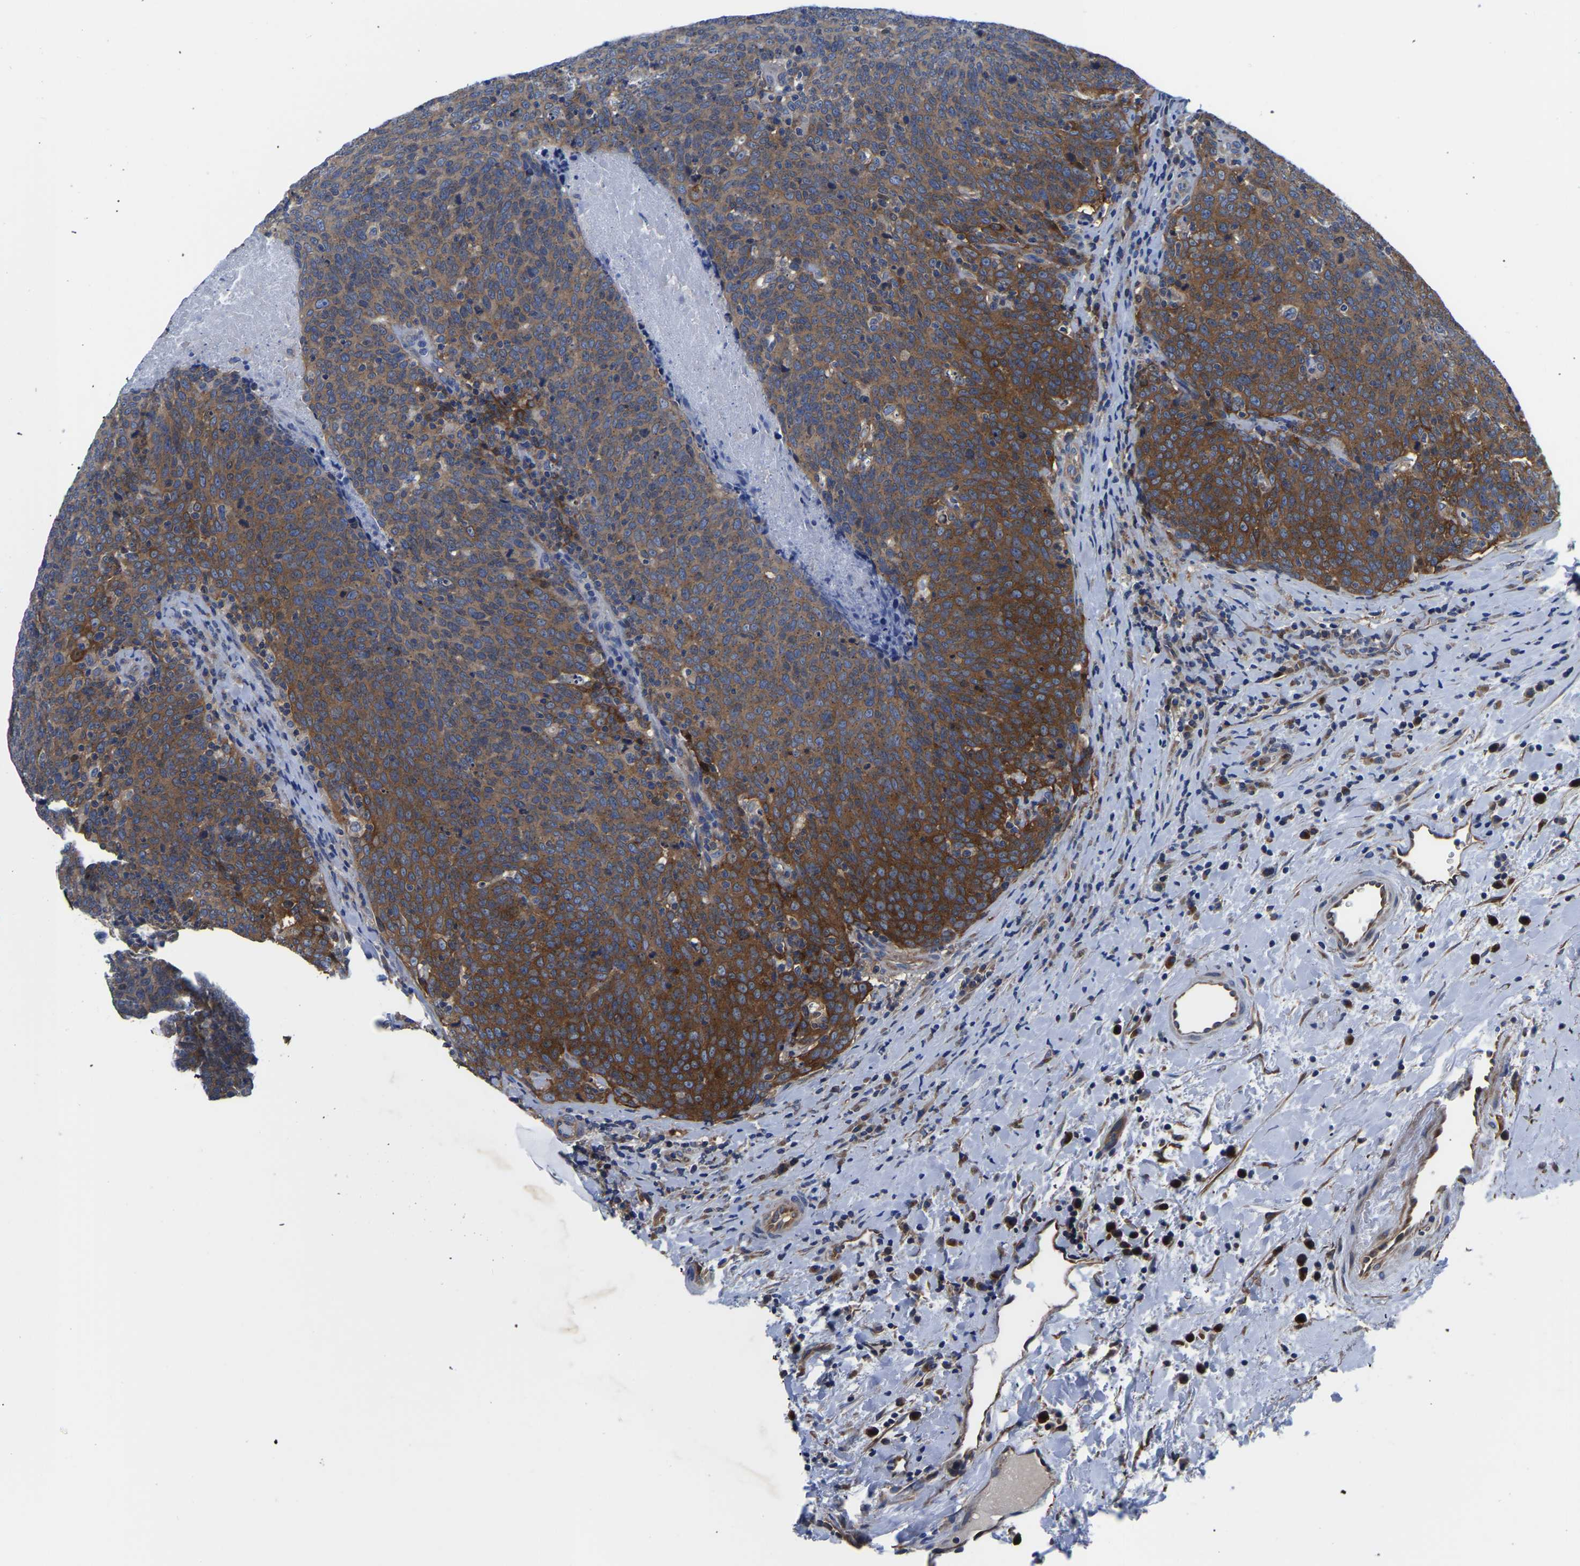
{"staining": {"intensity": "moderate", "quantity": ">75%", "location": "cytoplasmic/membranous"}, "tissue": "head and neck cancer", "cell_type": "Tumor cells", "image_type": "cancer", "snomed": [{"axis": "morphology", "description": "Squamous cell carcinoma, NOS"}, {"axis": "morphology", "description": "Squamous cell carcinoma, metastatic, NOS"}, {"axis": "topography", "description": "Lymph node"}, {"axis": "topography", "description": "Head-Neck"}], "caption": "Protein positivity by IHC shows moderate cytoplasmic/membranous expression in about >75% of tumor cells in head and neck squamous cell carcinoma.", "gene": "TFG", "patient": {"sex": "male", "age": 62}}